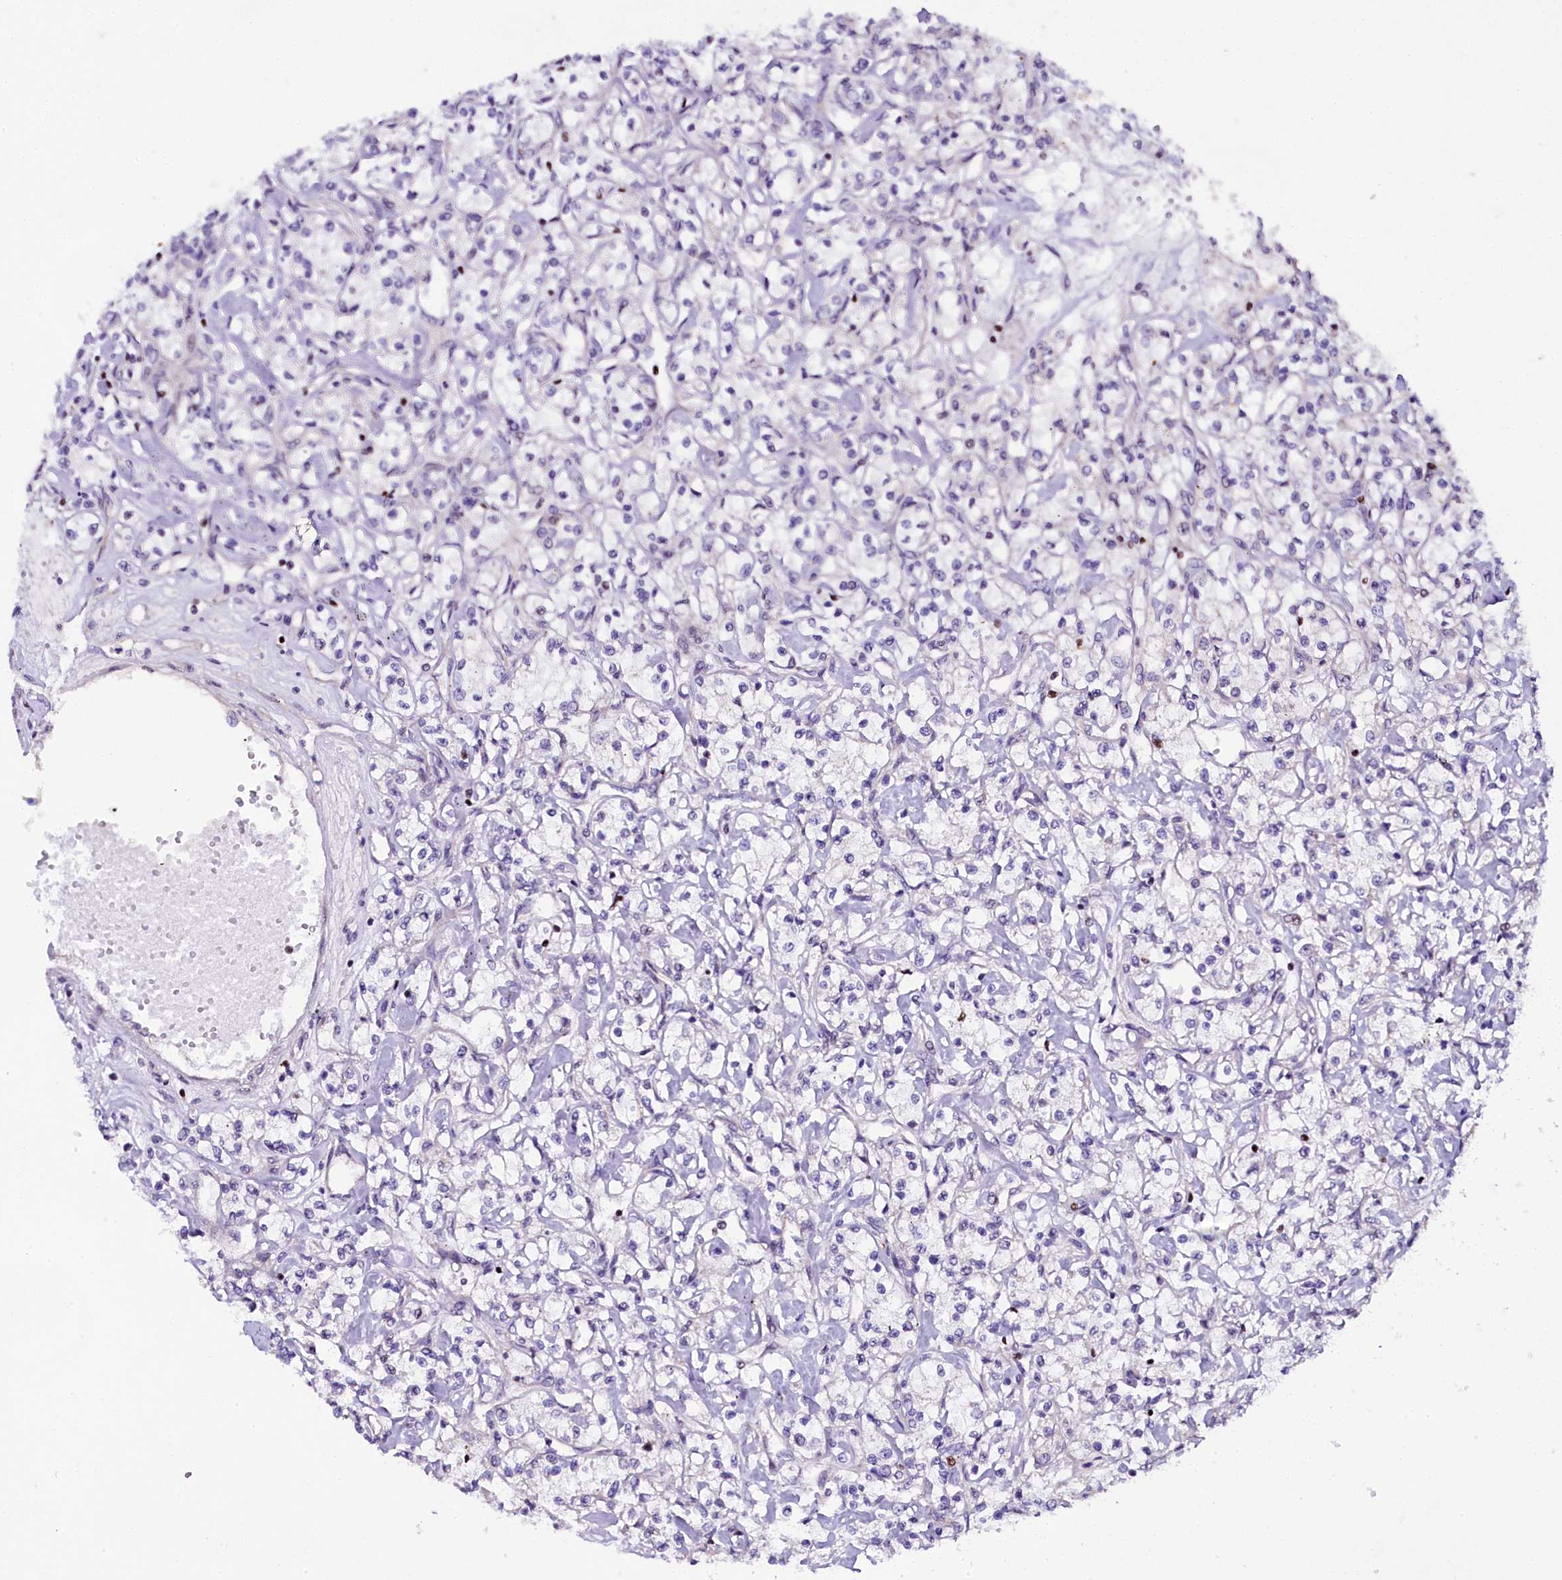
{"staining": {"intensity": "negative", "quantity": "none", "location": "none"}, "tissue": "renal cancer", "cell_type": "Tumor cells", "image_type": "cancer", "snomed": [{"axis": "morphology", "description": "Adenocarcinoma, NOS"}, {"axis": "topography", "description": "Kidney"}], "caption": "An immunohistochemistry (IHC) photomicrograph of adenocarcinoma (renal) is shown. There is no staining in tumor cells of adenocarcinoma (renal).", "gene": "SP4", "patient": {"sex": "female", "age": 59}}